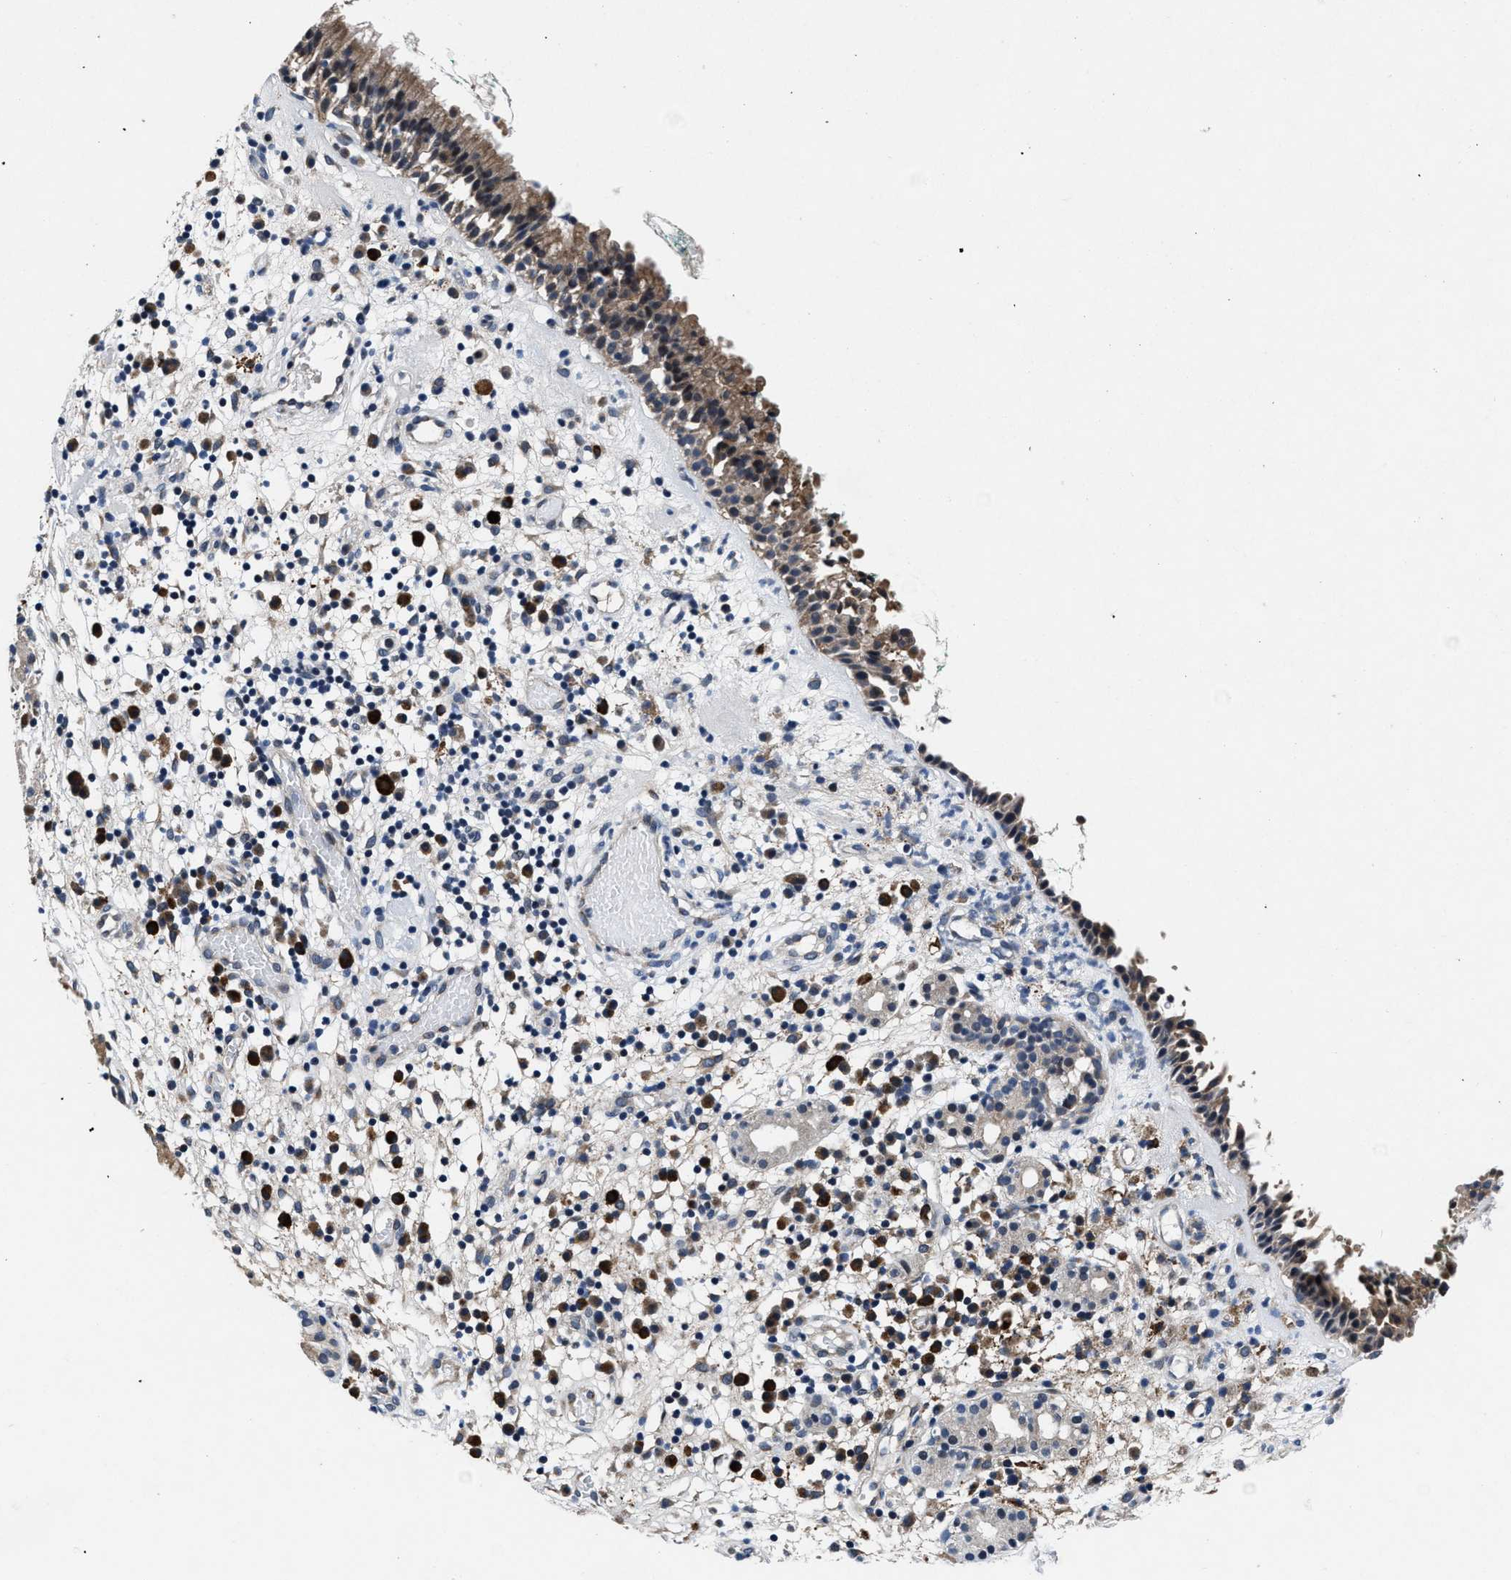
{"staining": {"intensity": "moderate", "quantity": ">75%", "location": "cytoplasmic/membranous"}, "tissue": "nasopharynx", "cell_type": "Respiratory epithelial cells", "image_type": "normal", "snomed": [{"axis": "morphology", "description": "Normal tissue, NOS"}, {"axis": "morphology", "description": "Basal cell carcinoma"}, {"axis": "topography", "description": "Cartilage tissue"}, {"axis": "topography", "description": "Nasopharynx"}, {"axis": "topography", "description": "Oral tissue"}], "caption": "Benign nasopharynx was stained to show a protein in brown. There is medium levels of moderate cytoplasmic/membranous positivity in about >75% of respiratory epithelial cells. (IHC, brightfield microscopy, high magnification).", "gene": "TMEM53", "patient": {"sex": "female", "age": 77}}